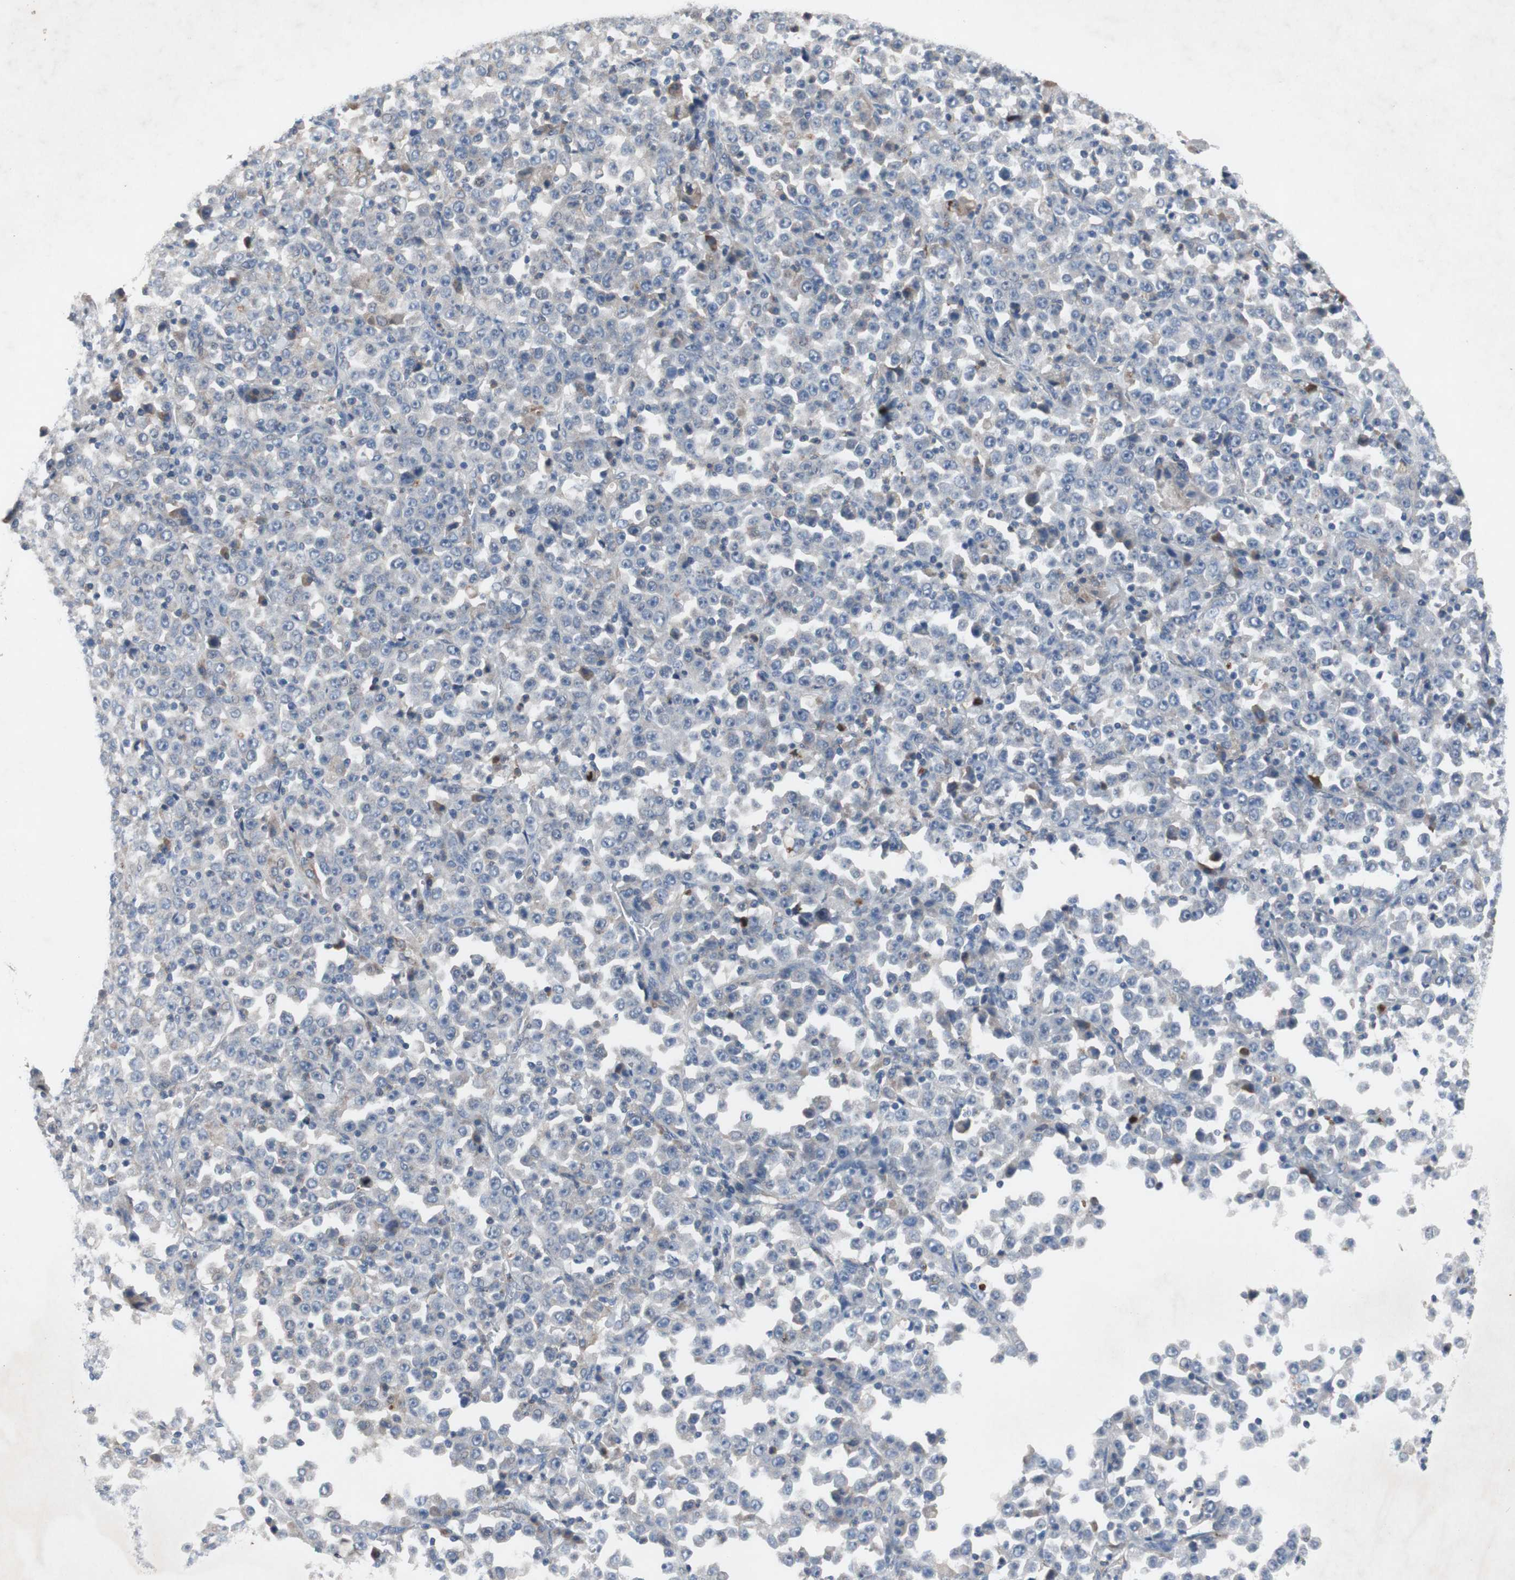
{"staining": {"intensity": "negative", "quantity": "none", "location": "none"}, "tissue": "stomach cancer", "cell_type": "Tumor cells", "image_type": "cancer", "snomed": [{"axis": "morphology", "description": "Normal tissue, NOS"}, {"axis": "morphology", "description": "Adenocarcinoma, NOS"}, {"axis": "topography", "description": "Stomach, upper"}, {"axis": "topography", "description": "Stomach"}], "caption": "Immunohistochemistry (IHC) histopathology image of adenocarcinoma (stomach) stained for a protein (brown), which demonstrates no expression in tumor cells.", "gene": "MUTYH", "patient": {"sex": "male", "age": 59}}